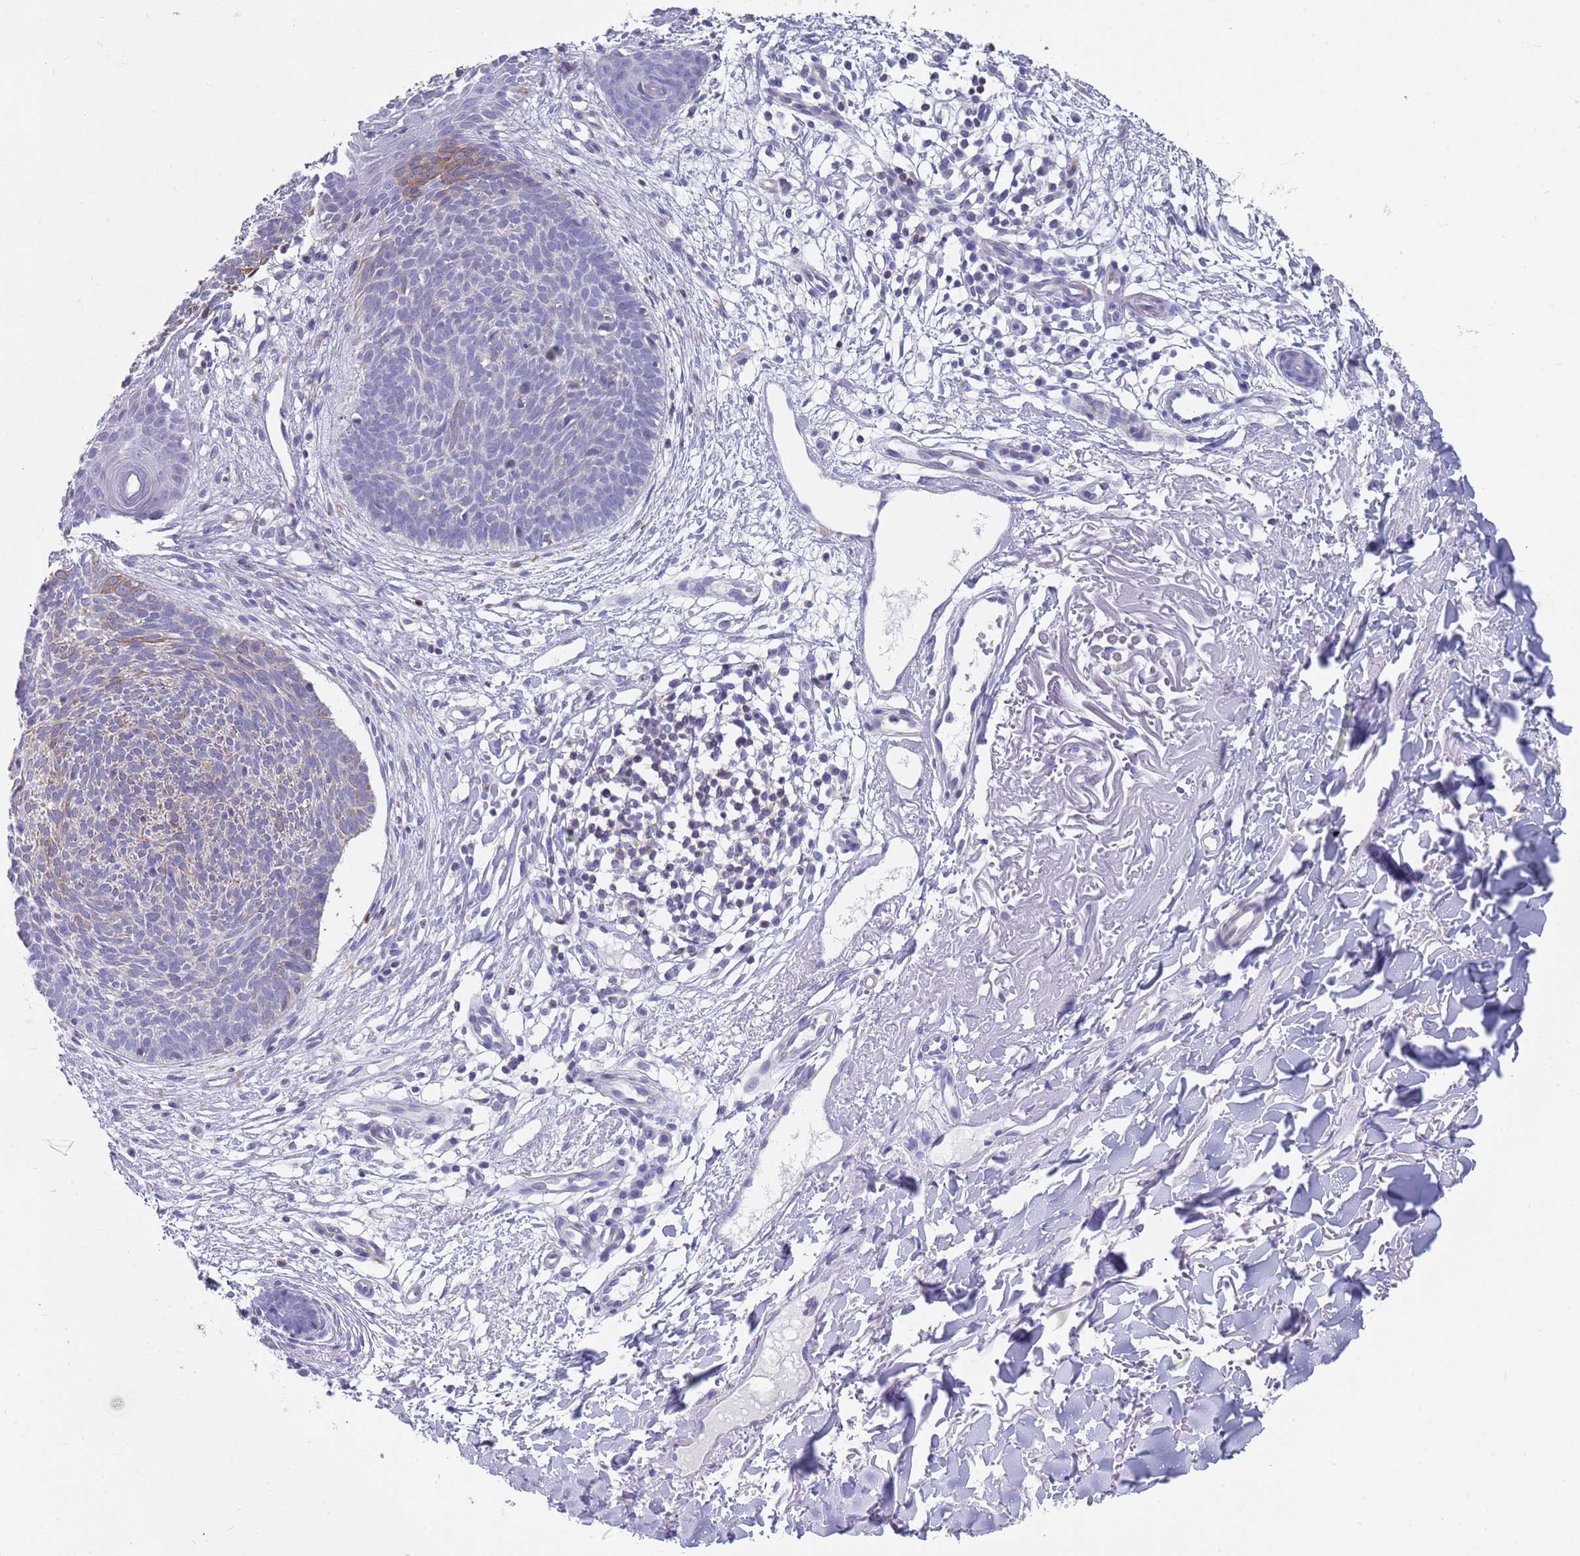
{"staining": {"intensity": "moderate", "quantity": "<25%", "location": "cytoplasmic/membranous"}, "tissue": "skin cancer", "cell_type": "Tumor cells", "image_type": "cancer", "snomed": [{"axis": "morphology", "description": "Basal cell carcinoma"}, {"axis": "topography", "description": "Skin"}], "caption": "Basal cell carcinoma (skin) was stained to show a protein in brown. There is low levels of moderate cytoplasmic/membranous staining in approximately <25% of tumor cells. The protein of interest is shown in brown color, while the nuclei are stained blue.", "gene": "CPXM2", "patient": {"sex": "male", "age": 84}}